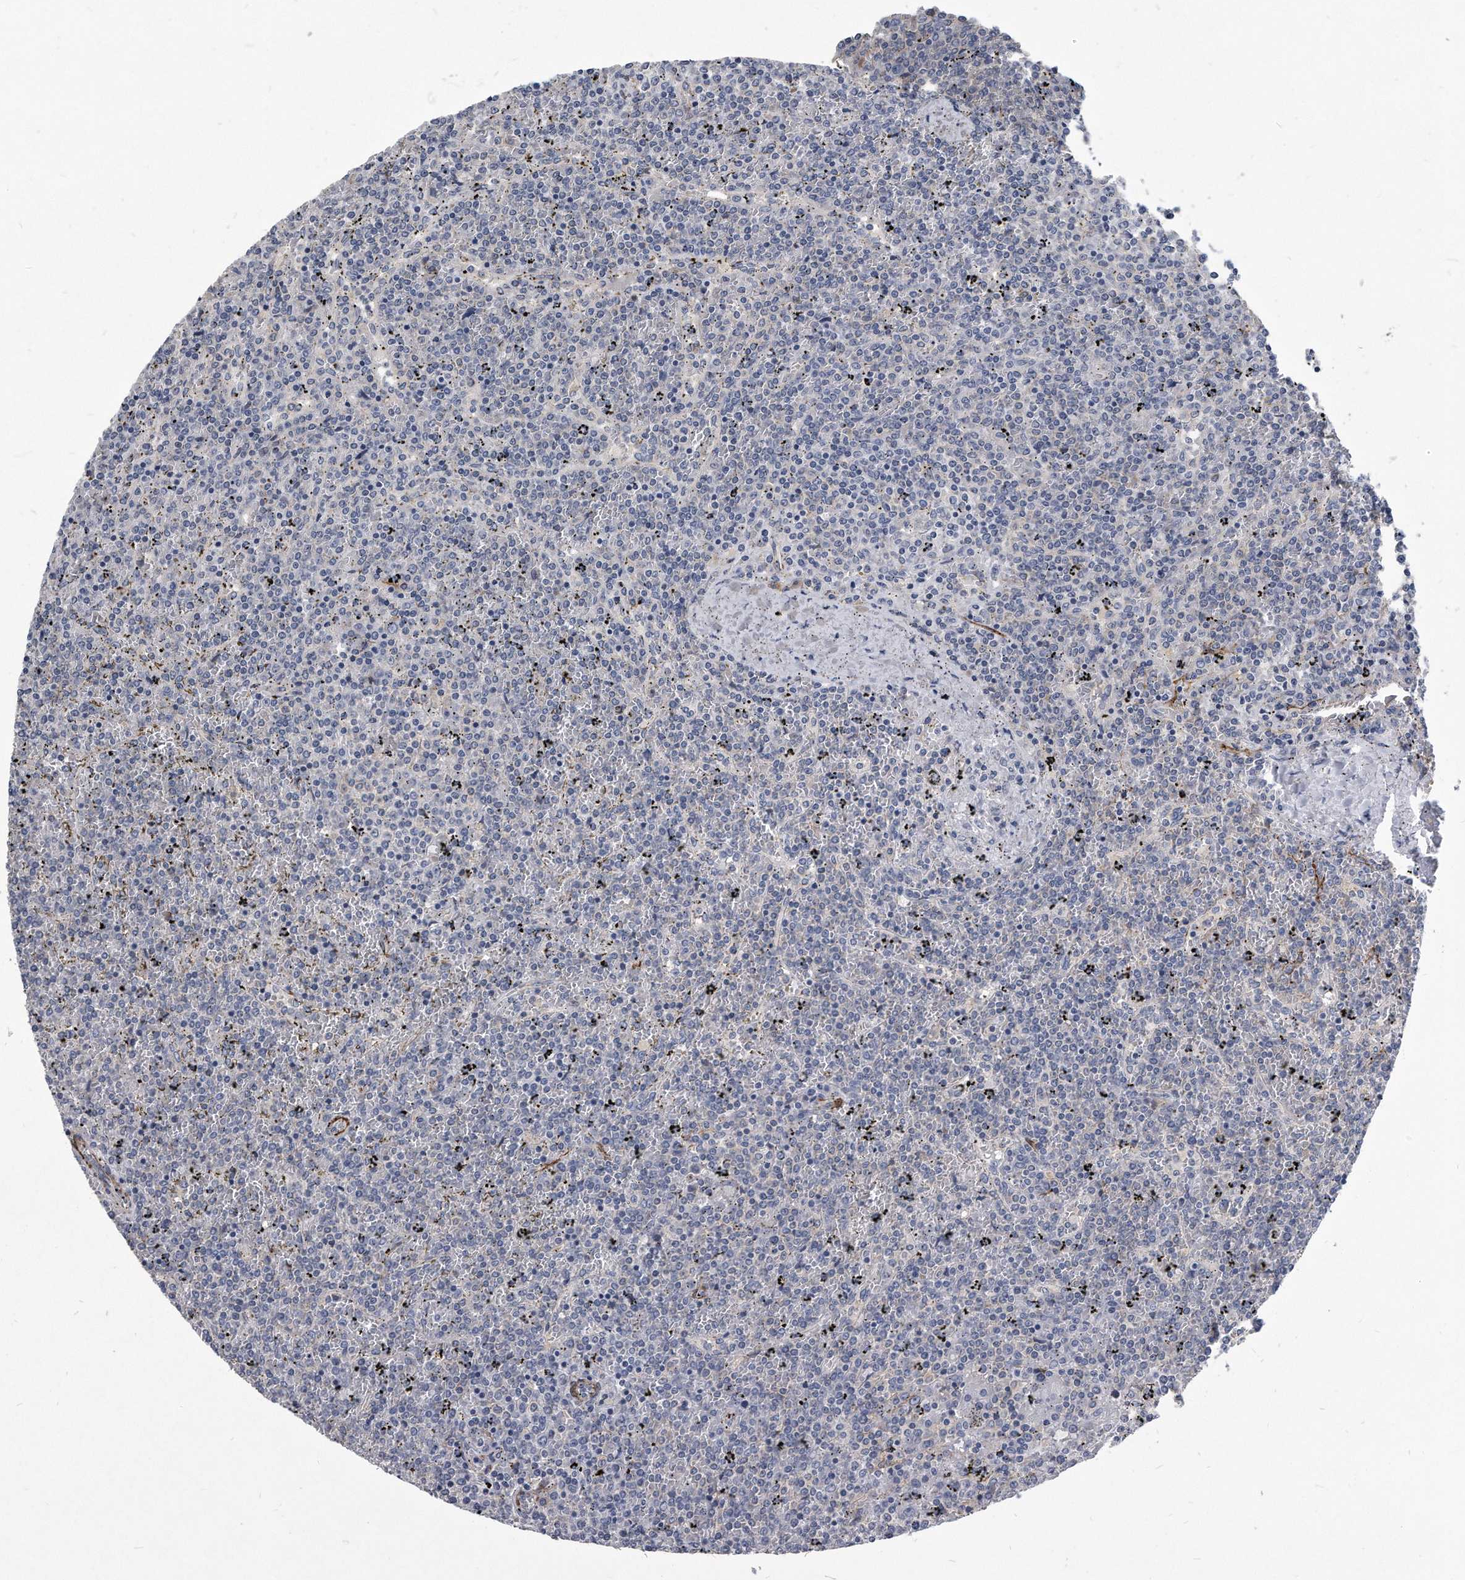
{"staining": {"intensity": "negative", "quantity": "none", "location": "none"}, "tissue": "lymphoma", "cell_type": "Tumor cells", "image_type": "cancer", "snomed": [{"axis": "morphology", "description": "Malignant lymphoma, non-Hodgkin's type, Low grade"}, {"axis": "topography", "description": "Spleen"}], "caption": "High power microscopy micrograph of an IHC image of malignant lymphoma, non-Hodgkin's type (low-grade), revealing no significant positivity in tumor cells. (DAB (3,3'-diaminobenzidine) IHC with hematoxylin counter stain).", "gene": "EIF2B4", "patient": {"sex": "female", "age": 19}}